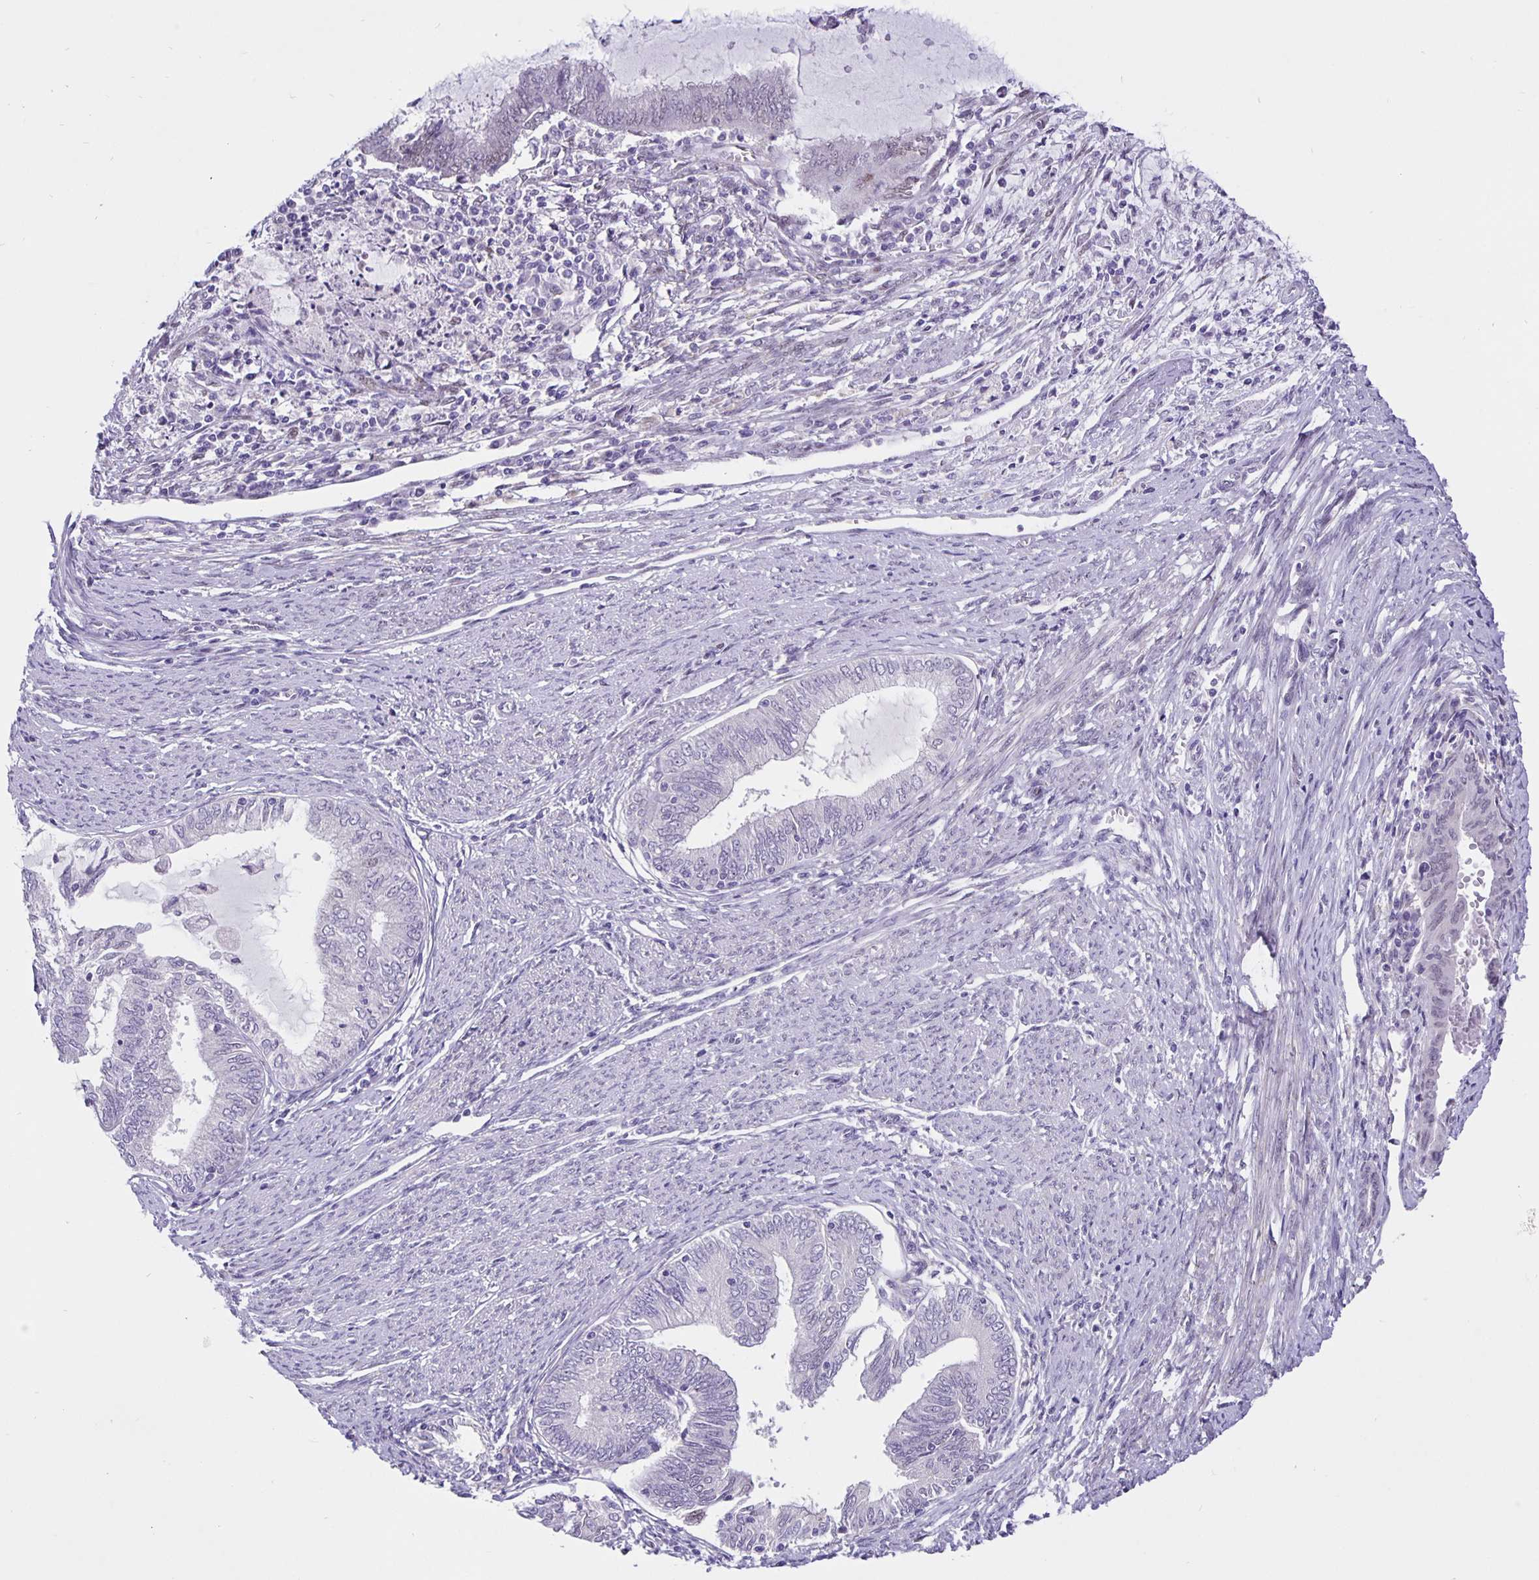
{"staining": {"intensity": "negative", "quantity": "none", "location": "none"}, "tissue": "endometrial cancer", "cell_type": "Tumor cells", "image_type": "cancer", "snomed": [{"axis": "morphology", "description": "Adenocarcinoma, NOS"}, {"axis": "topography", "description": "Endometrium"}], "caption": "IHC photomicrograph of adenocarcinoma (endometrial) stained for a protein (brown), which demonstrates no staining in tumor cells.", "gene": "FOSL2", "patient": {"sex": "female", "age": 79}}